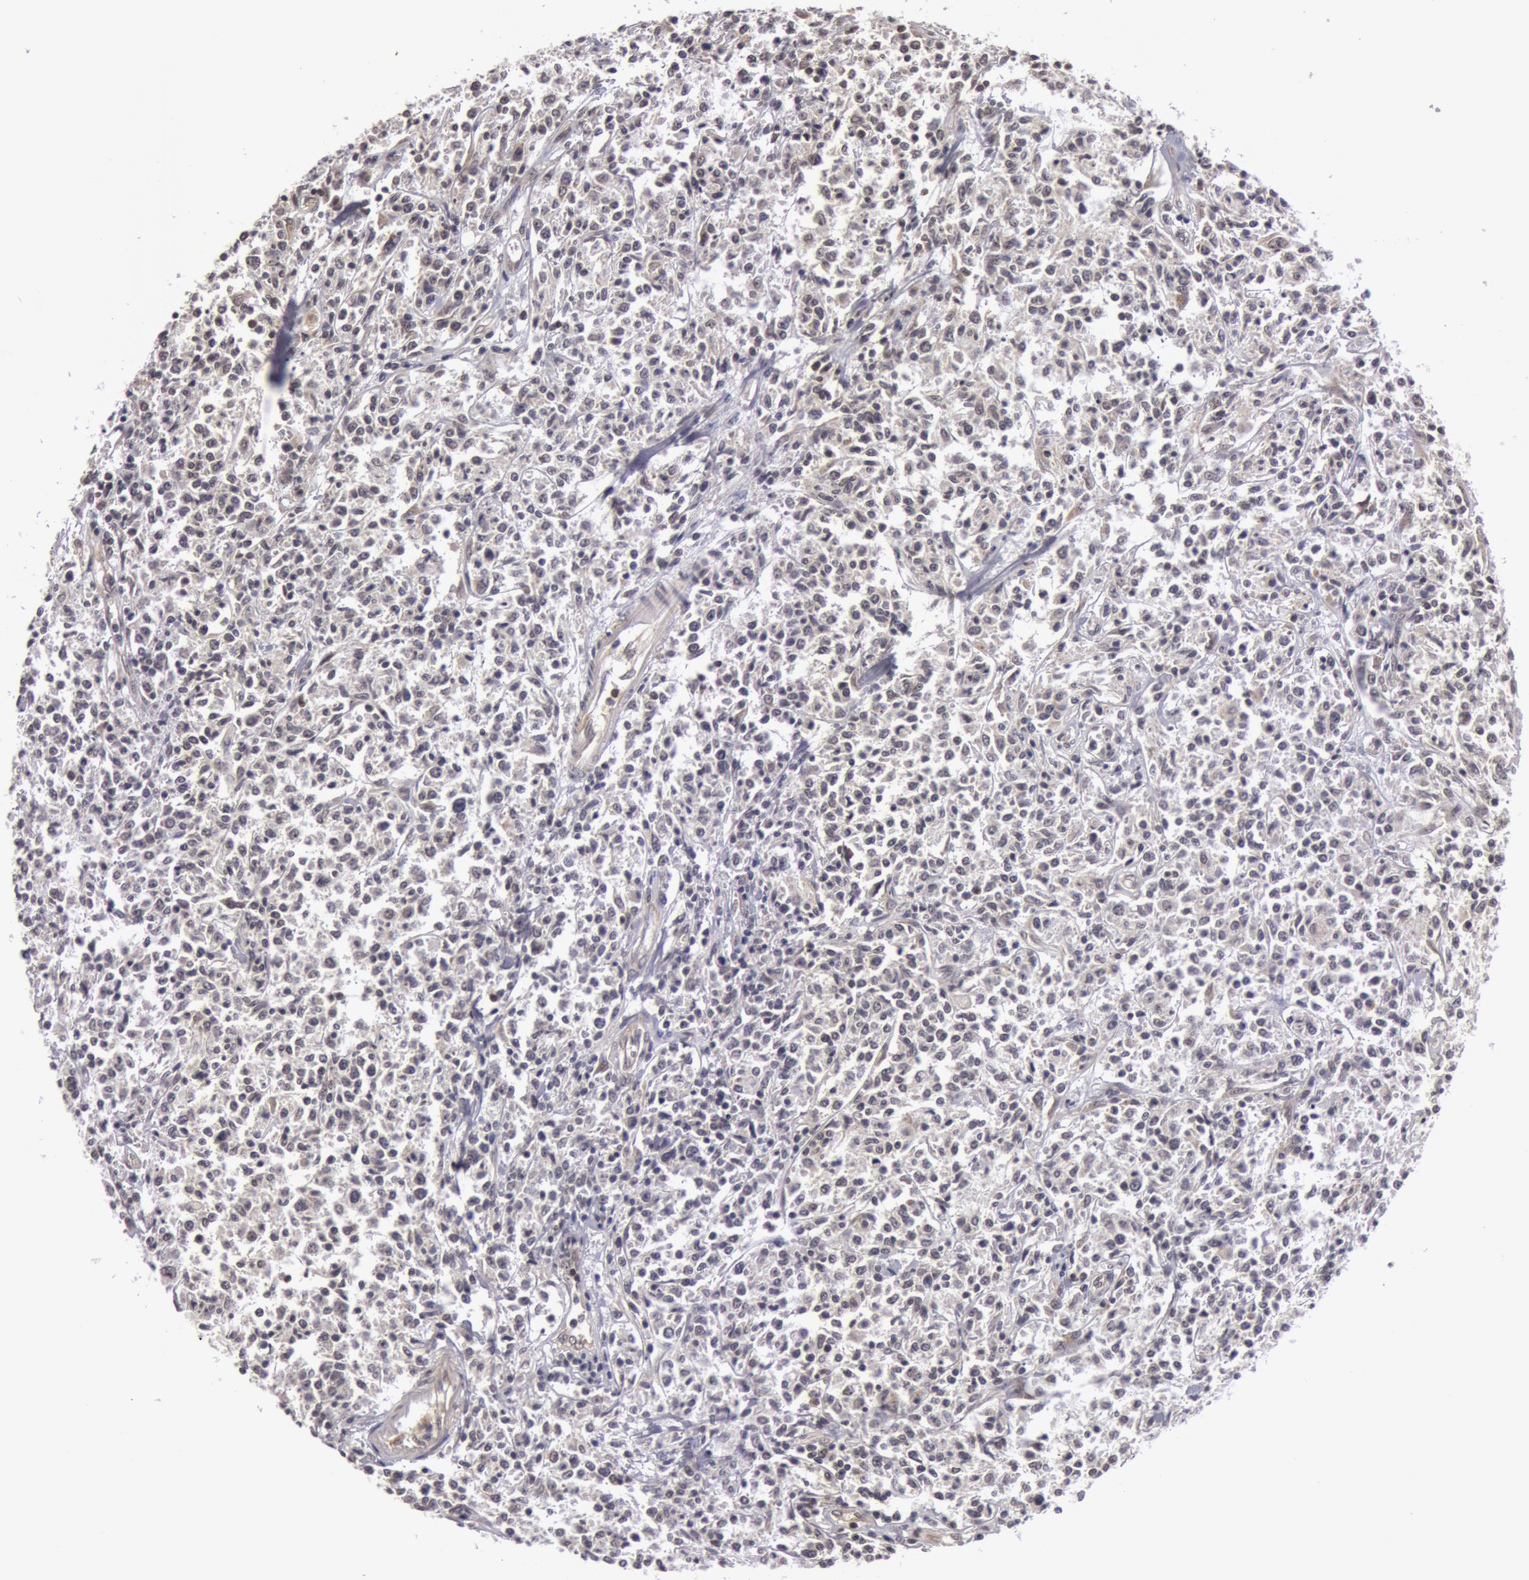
{"staining": {"intensity": "negative", "quantity": "none", "location": "none"}, "tissue": "lymphoma", "cell_type": "Tumor cells", "image_type": "cancer", "snomed": [{"axis": "morphology", "description": "Malignant lymphoma, non-Hodgkin's type, Low grade"}, {"axis": "topography", "description": "Small intestine"}], "caption": "The micrograph exhibits no significant expression in tumor cells of lymphoma.", "gene": "SYTL4", "patient": {"sex": "female", "age": 59}}